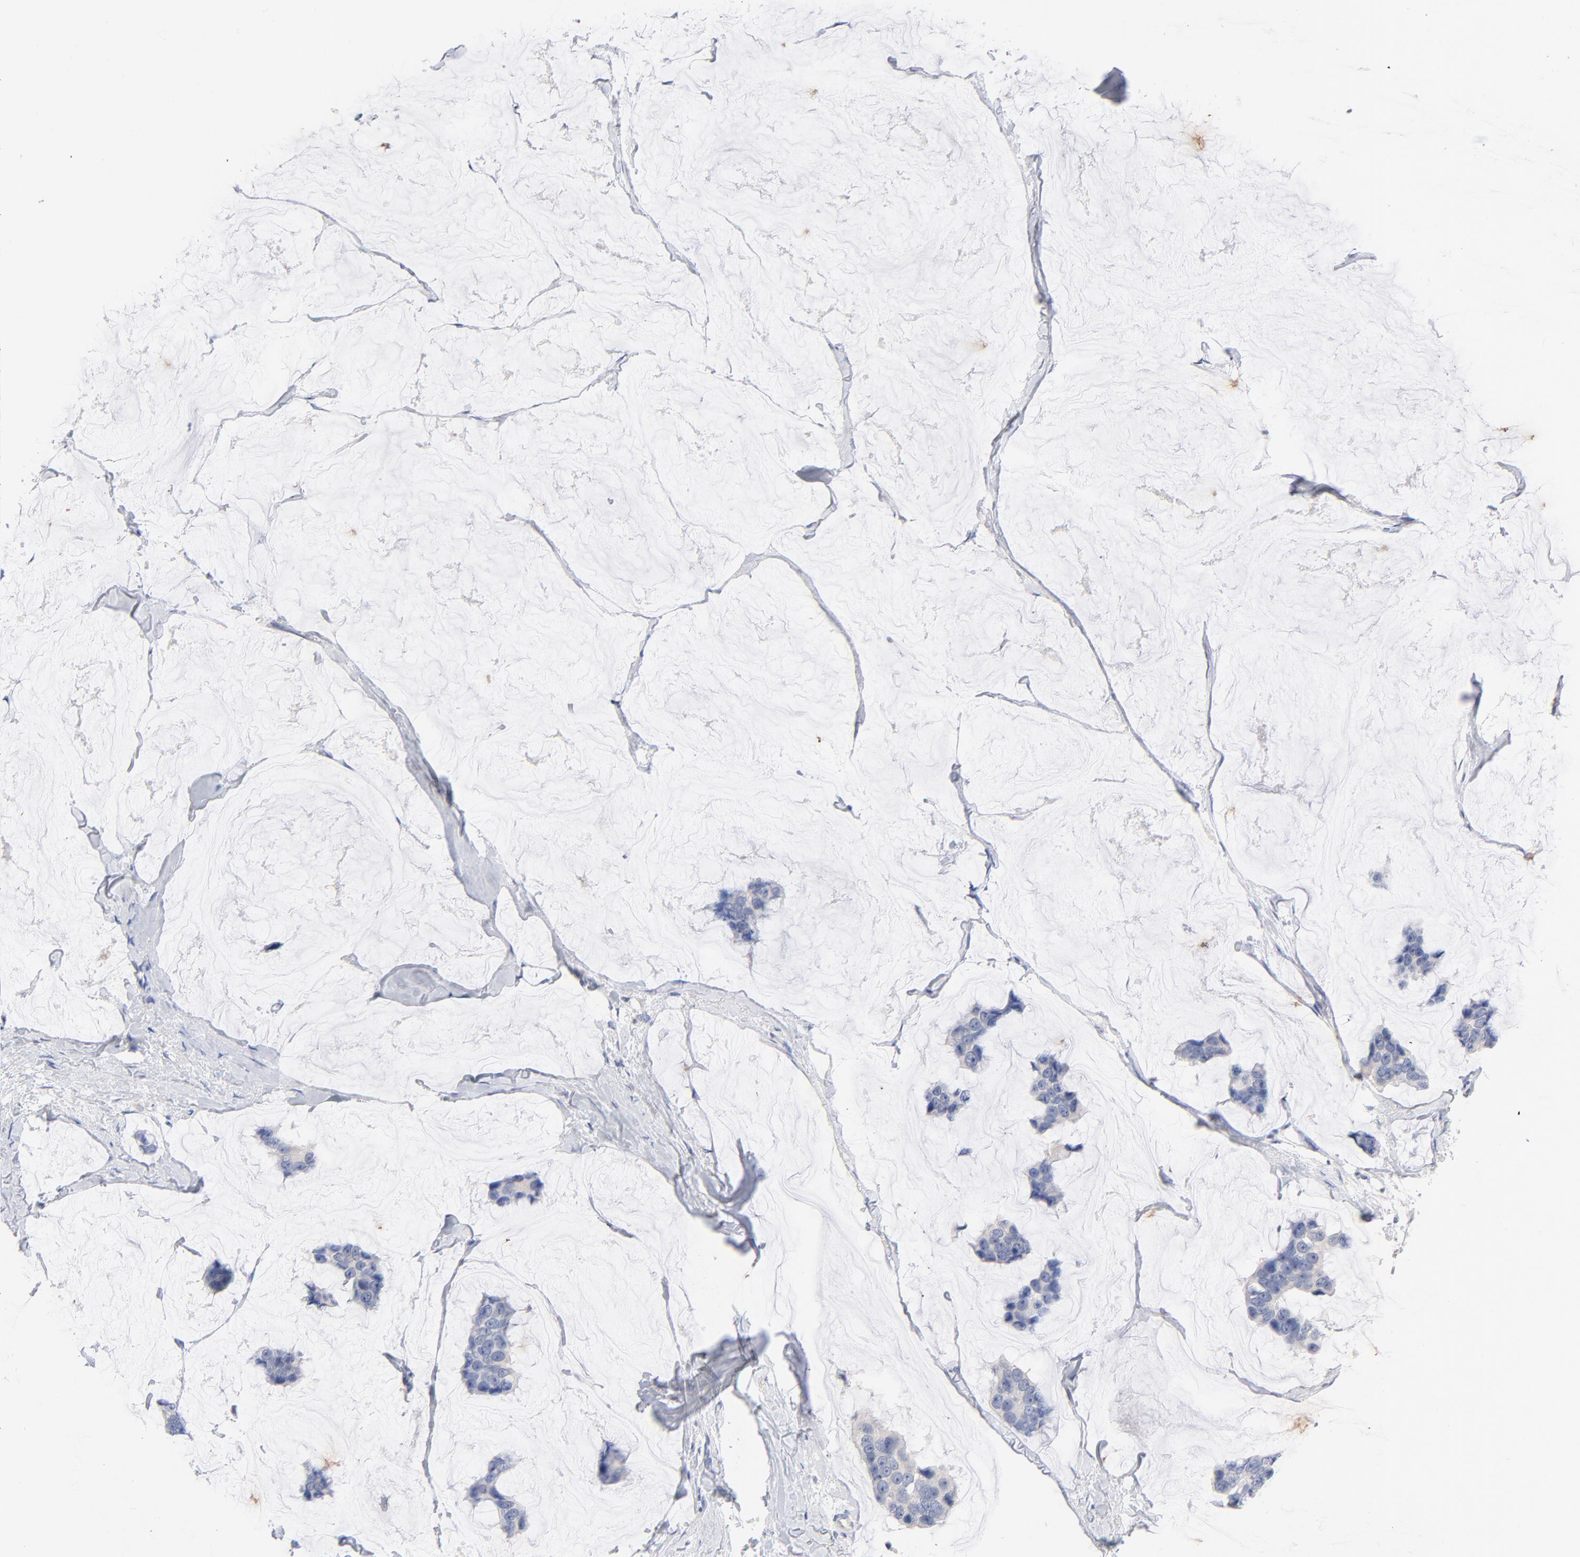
{"staining": {"intensity": "negative", "quantity": "none", "location": "none"}, "tissue": "breast cancer", "cell_type": "Tumor cells", "image_type": "cancer", "snomed": [{"axis": "morphology", "description": "Normal tissue, NOS"}, {"axis": "morphology", "description": "Duct carcinoma"}, {"axis": "topography", "description": "Breast"}], "caption": "Tumor cells are negative for protein expression in human breast infiltrating ductal carcinoma.", "gene": "CPS1", "patient": {"sex": "female", "age": 50}}